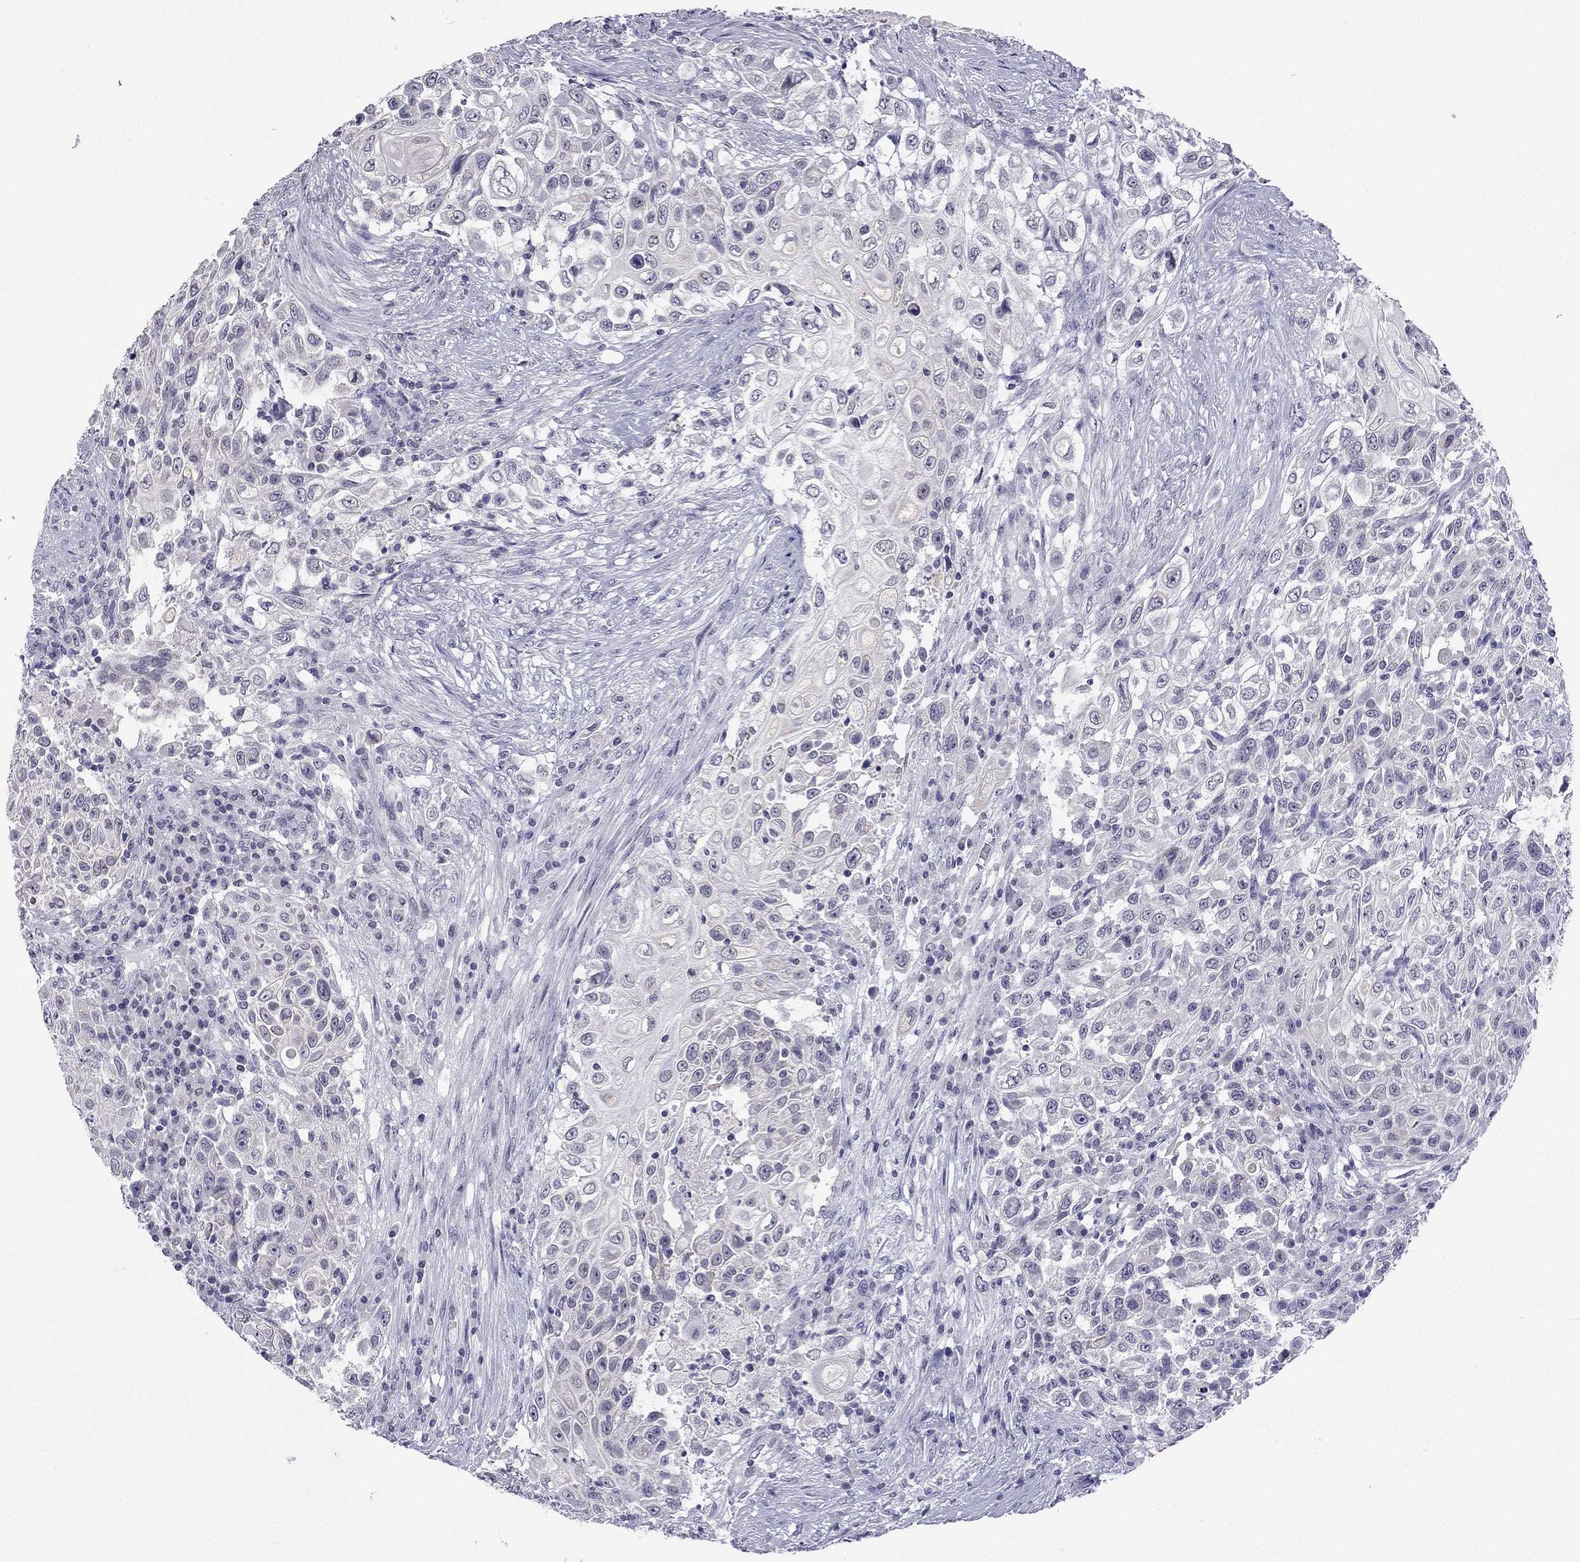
{"staining": {"intensity": "negative", "quantity": "none", "location": "none"}, "tissue": "urothelial cancer", "cell_type": "Tumor cells", "image_type": "cancer", "snomed": [{"axis": "morphology", "description": "Urothelial carcinoma, High grade"}, {"axis": "topography", "description": "Urinary bladder"}], "caption": "Immunohistochemical staining of urothelial carcinoma (high-grade) exhibits no significant positivity in tumor cells. Brightfield microscopy of immunohistochemistry stained with DAB (3,3'-diaminobenzidine) (brown) and hematoxylin (blue), captured at high magnification.", "gene": "C5orf49", "patient": {"sex": "female", "age": 56}}